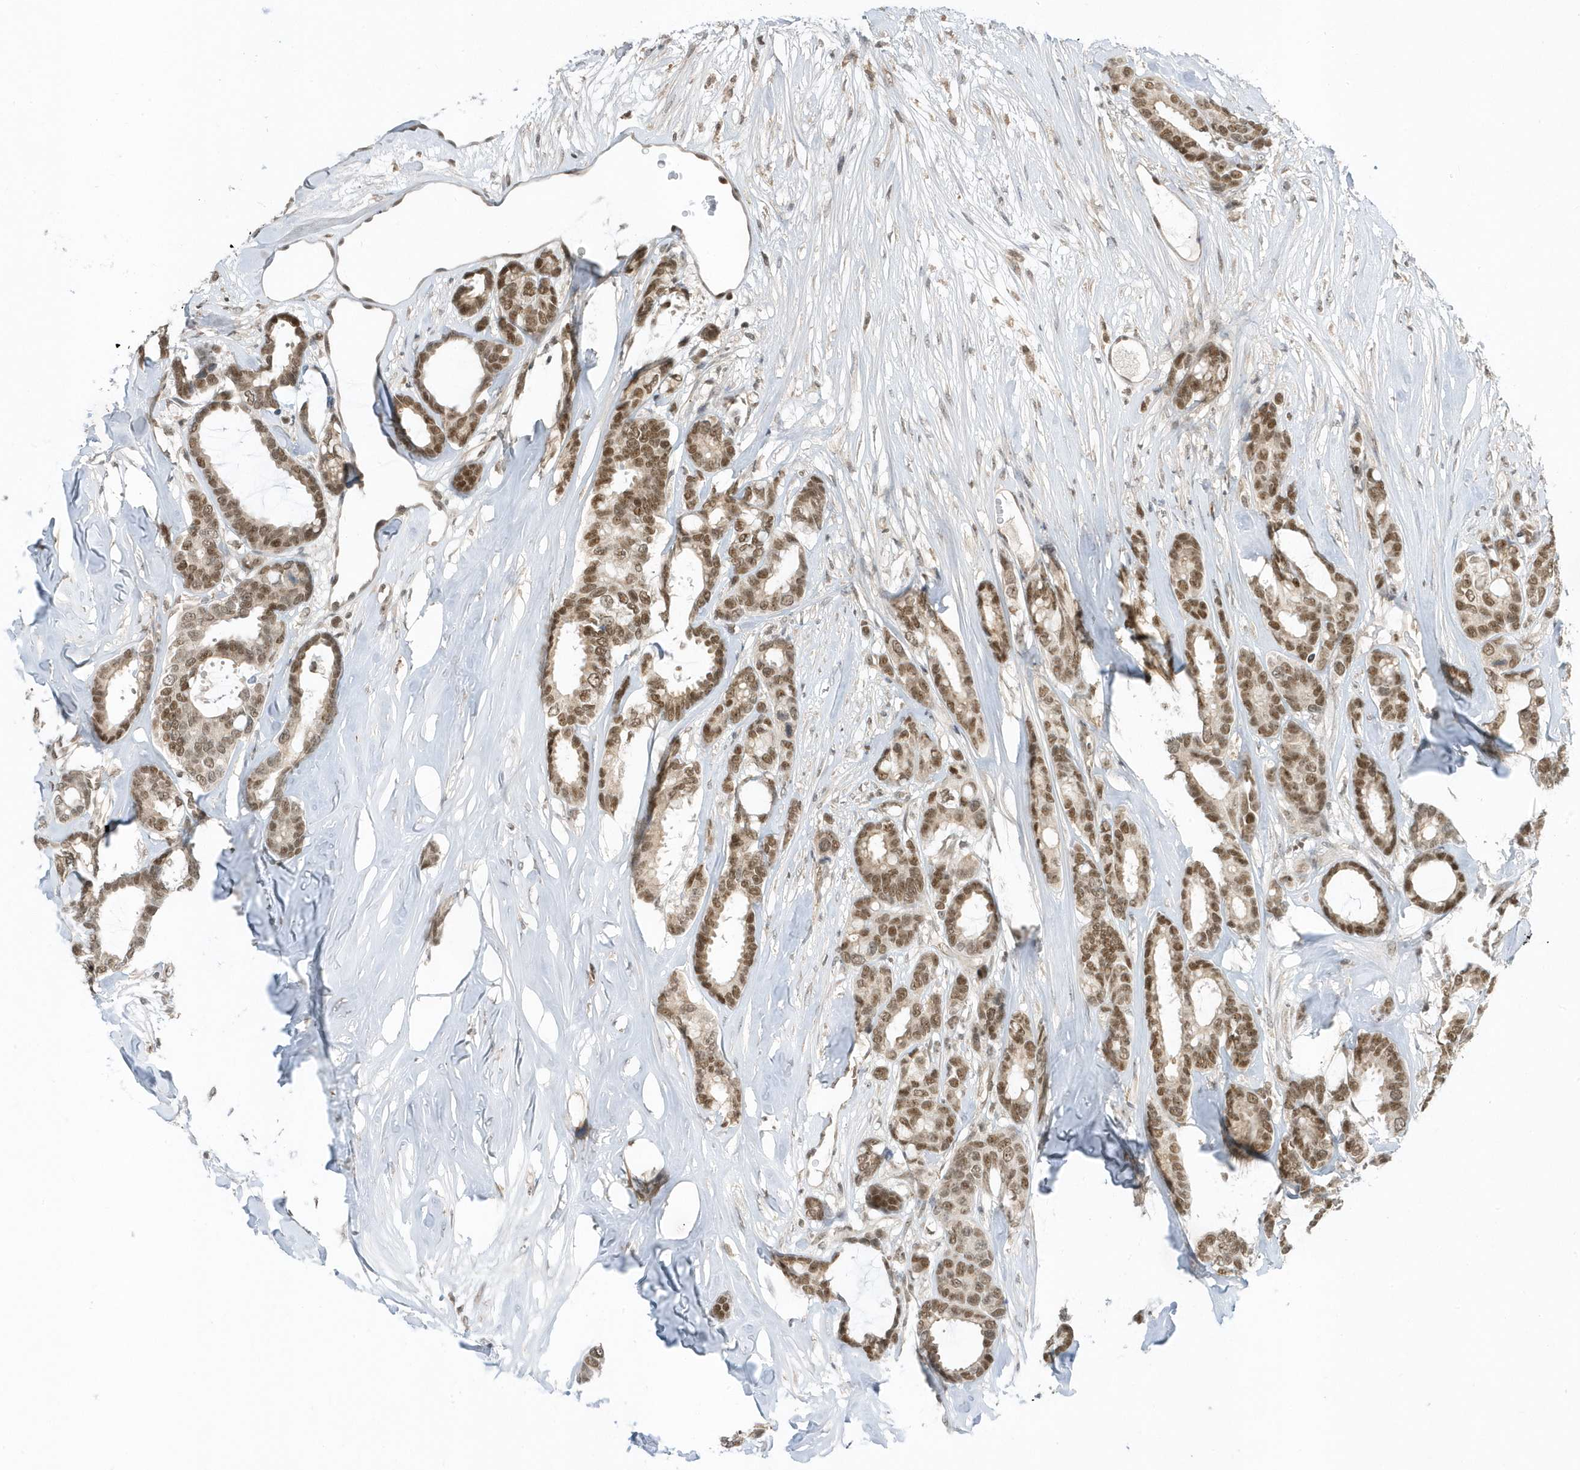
{"staining": {"intensity": "moderate", "quantity": ">75%", "location": "nuclear"}, "tissue": "breast cancer", "cell_type": "Tumor cells", "image_type": "cancer", "snomed": [{"axis": "morphology", "description": "Duct carcinoma"}, {"axis": "topography", "description": "Breast"}], "caption": "Tumor cells display medium levels of moderate nuclear staining in approximately >75% of cells in intraductal carcinoma (breast). The protein of interest is shown in brown color, while the nuclei are stained blue.", "gene": "ZNF740", "patient": {"sex": "female", "age": 87}}